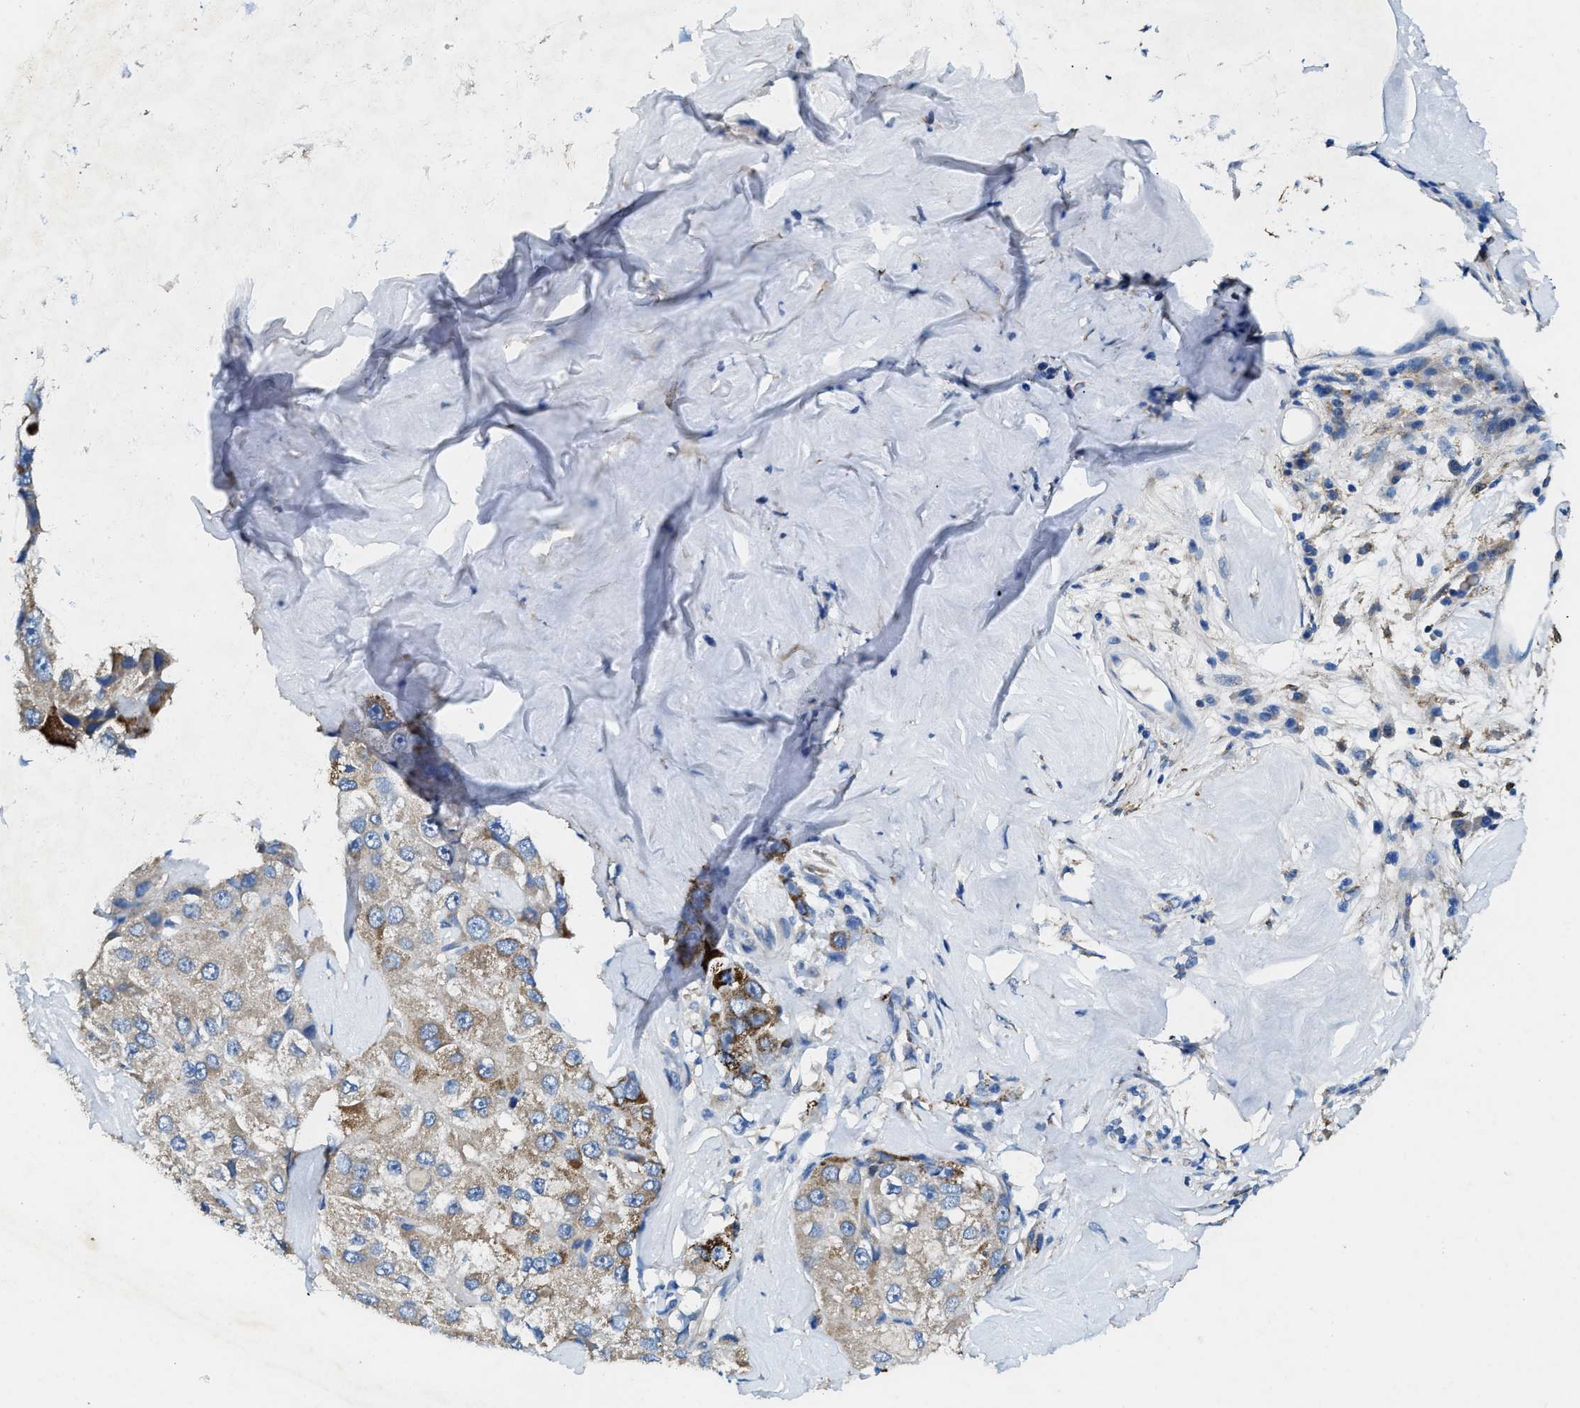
{"staining": {"intensity": "moderate", "quantity": ">75%", "location": "cytoplasmic/membranous"}, "tissue": "liver cancer", "cell_type": "Tumor cells", "image_type": "cancer", "snomed": [{"axis": "morphology", "description": "Carcinoma, Hepatocellular, NOS"}, {"axis": "topography", "description": "Liver"}], "caption": "Hepatocellular carcinoma (liver) tissue exhibits moderate cytoplasmic/membranous staining in approximately >75% of tumor cells The protein of interest is stained brown, and the nuclei are stained in blue (DAB IHC with brightfield microscopy, high magnification).", "gene": "CDK15", "patient": {"sex": "male", "age": 80}}